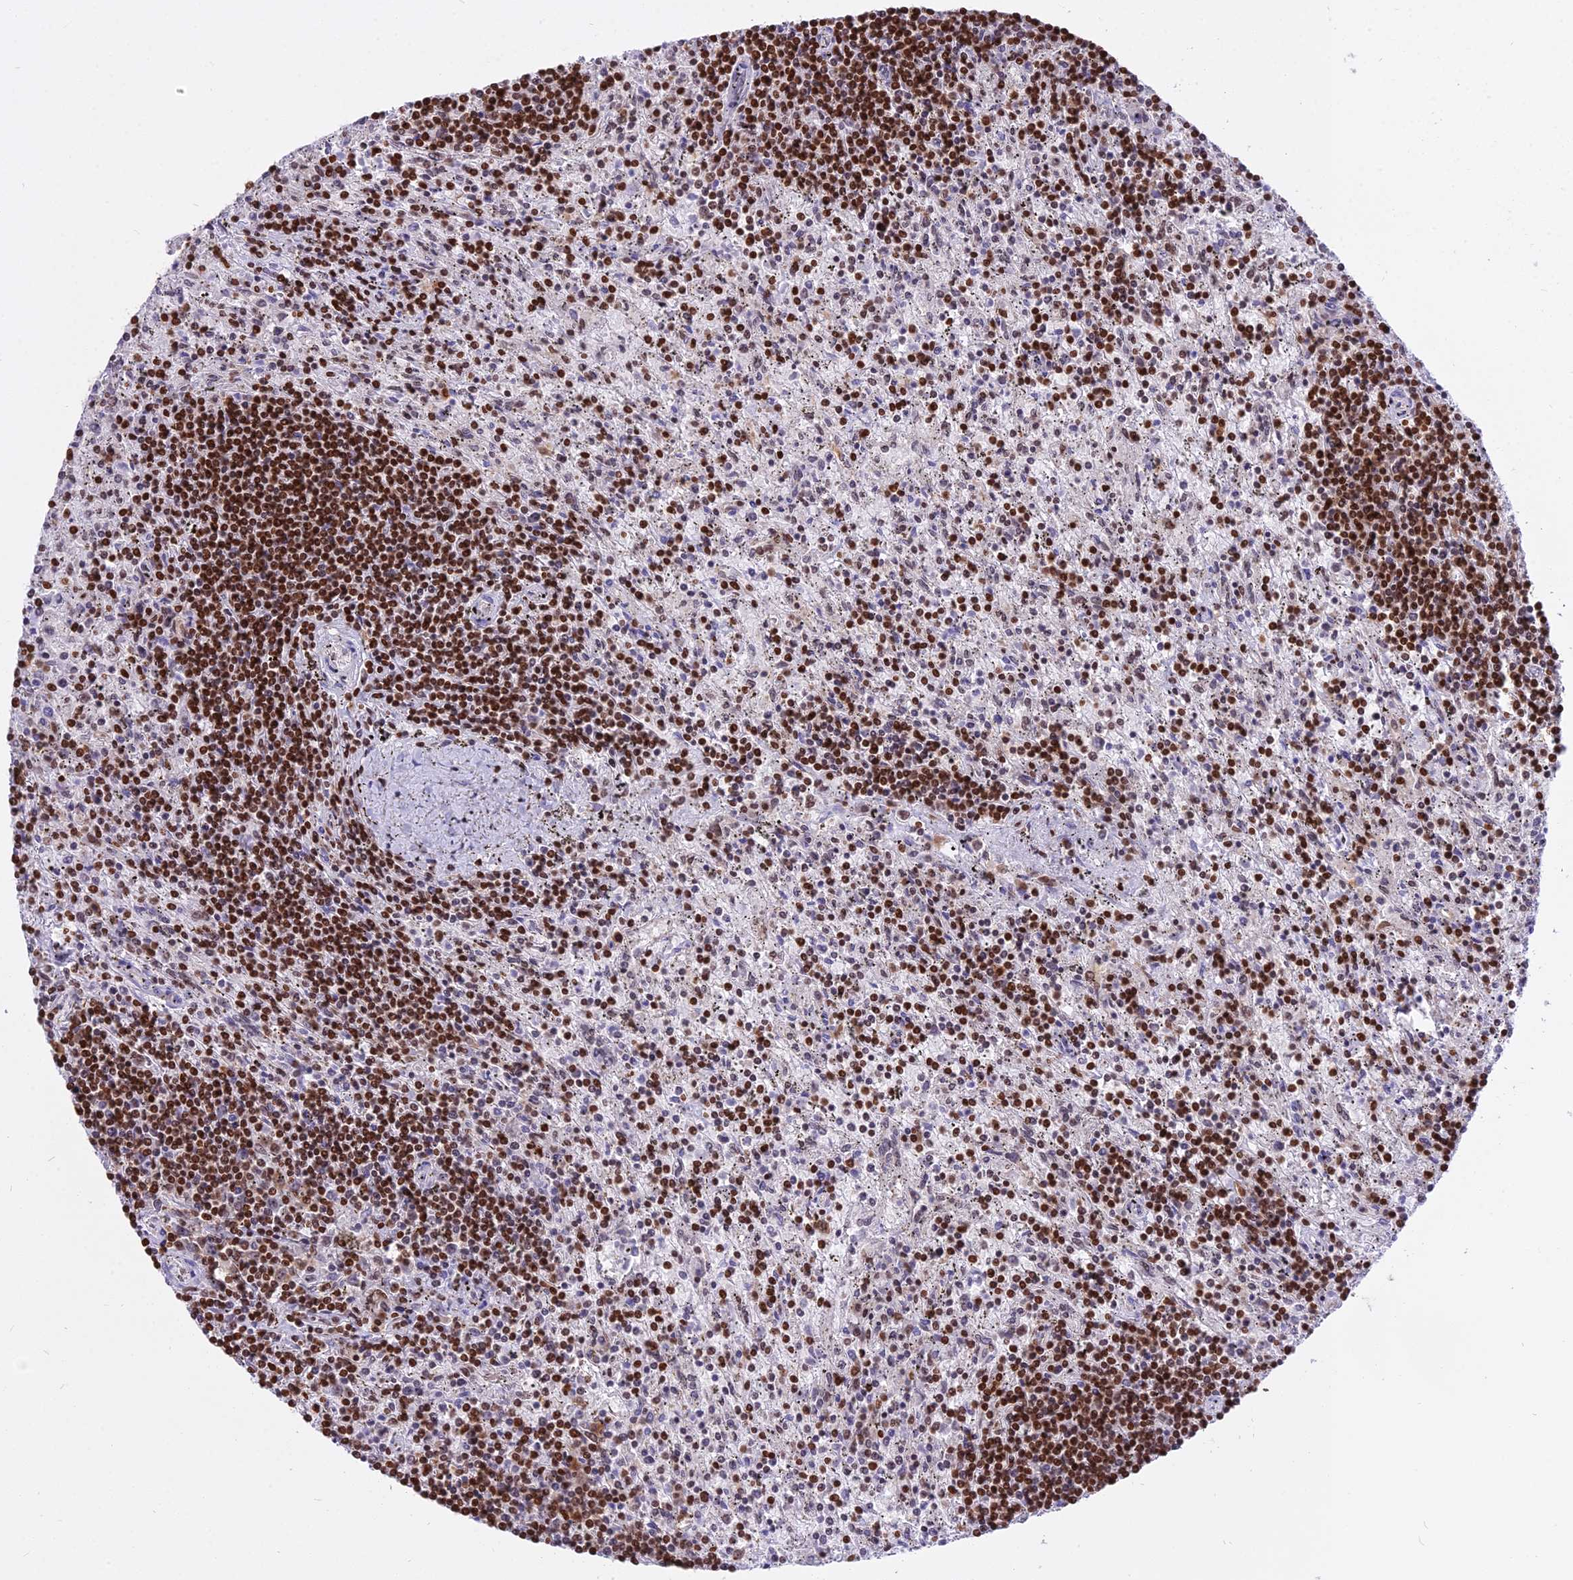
{"staining": {"intensity": "strong", "quantity": ">75%", "location": "nuclear"}, "tissue": "lymphoma", "cell_type": "Tumor cells", "image_type": "cancer", "snomed": [{"axis": "morphology", "description": "Malignant lymphoma, non-Hodgkin's type, Low grade"}, {"axis": "topography", "description": "Spleen"}], "caption": "A brown stain labels strong nuclear staining of a protein in human lymphoma tumor cells.", "gene": "PARP1", "patient": {"sex": "male", "age": 76}}